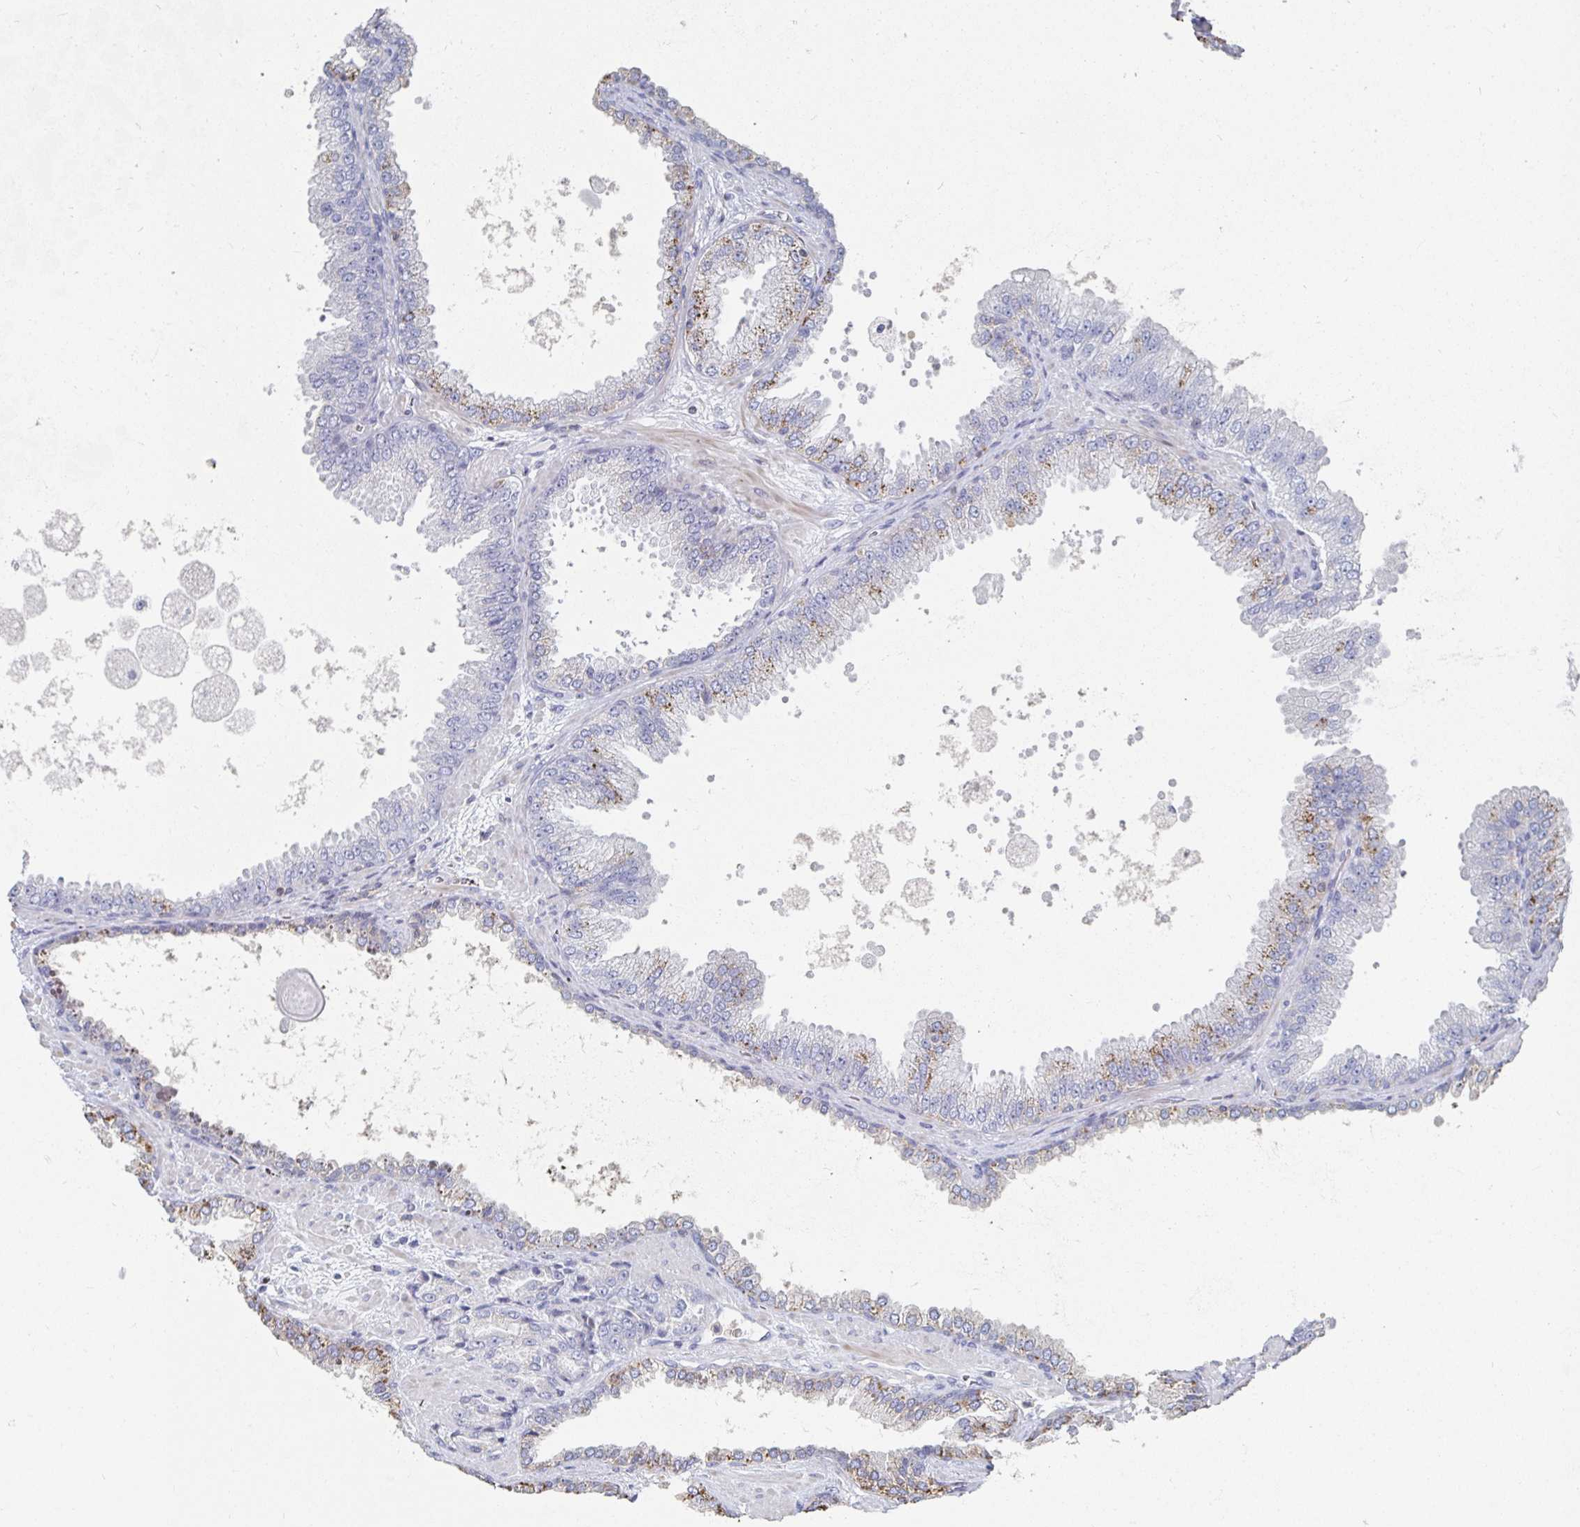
{"staining": {"intensity": "weak", "quantity": "<25%", "location": "cytoplasmic/membranous"}, "tissue": "prostate cancer", "cell_type": "Tumor cells", "image_type": "cancer", "snomed": [{"axis": "morphology", "description": "Adenocarcinoma, Low grade"}, {"axis": "topography", "description": "Prostate"}], "caption": "High power microscopy micrograph of an IHC photomicrograph of prostate low-grade adenocarcinoma, revealing no significant positivity in tumor cells. Brightfield microscopy of immunohistochemistry (IHC) stained with DAB (brown) and hematoxylin (blue), captured at high magnification.", "gene": "PIK3CD", "patient": {"sex": "male", "age": 67}}